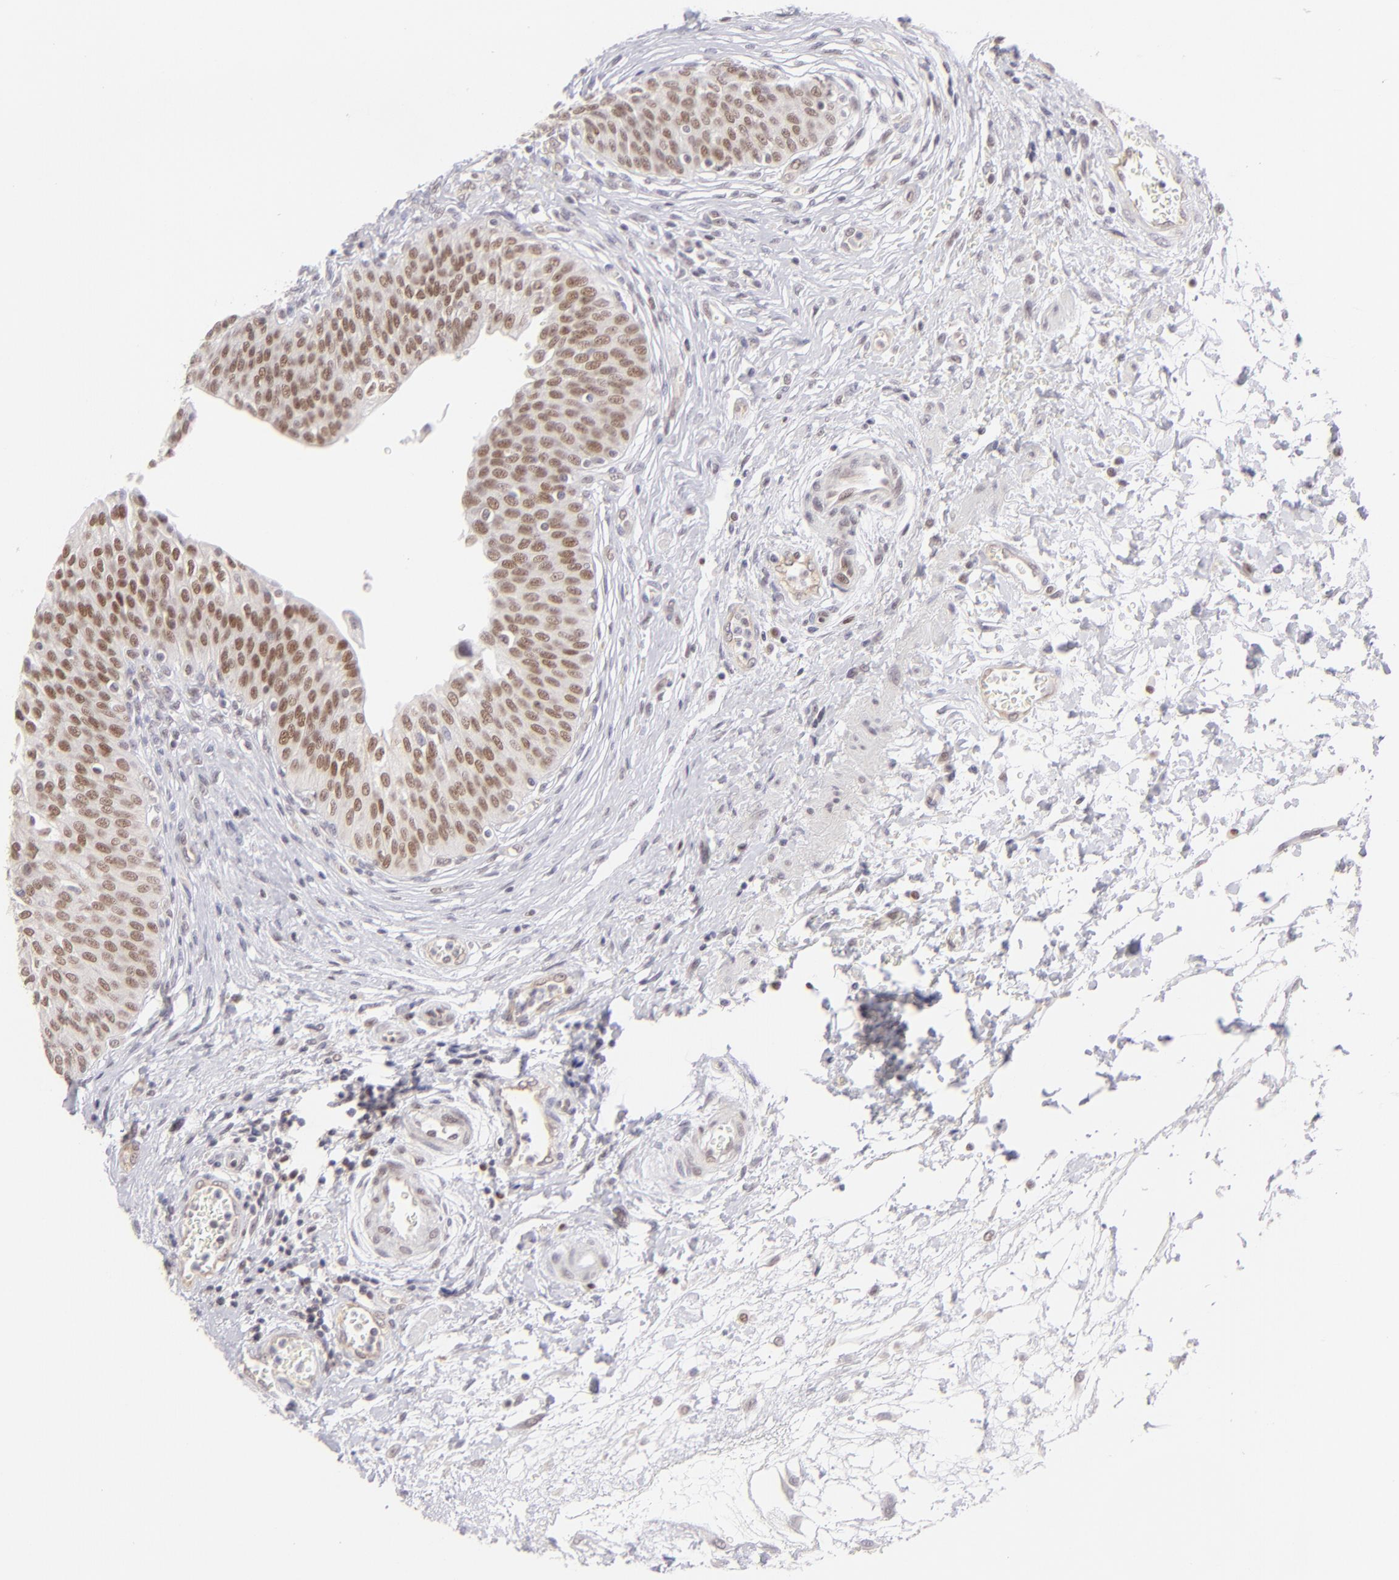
{"staining": {"intensity": "moderate", "quantity": "25%-75%", "location": "nuclear"}, "tissue": "urinary bladder", "cell_type": "Urothelial cells", "image_type": "normal", "snomed": [{"axis": "morphology", "description": "Normal tissue, NOS"}, {"axis": "topography", "description": "Smooth muscle"}, {"axis": "topography", "description": "Urinary bladder"}], "caption": "A high-resolution histopathology image shows immunohistochemistry (IHC) staining of unremarkable urinary bladder, which displays moderate nuclear expression in approximately 25%-75% of urothelial cells. Ihc stains the protein in brown and the nuclei are stained blue.", "gene": "POU2F1", "patient": {"sex": "male", "age": 35}}